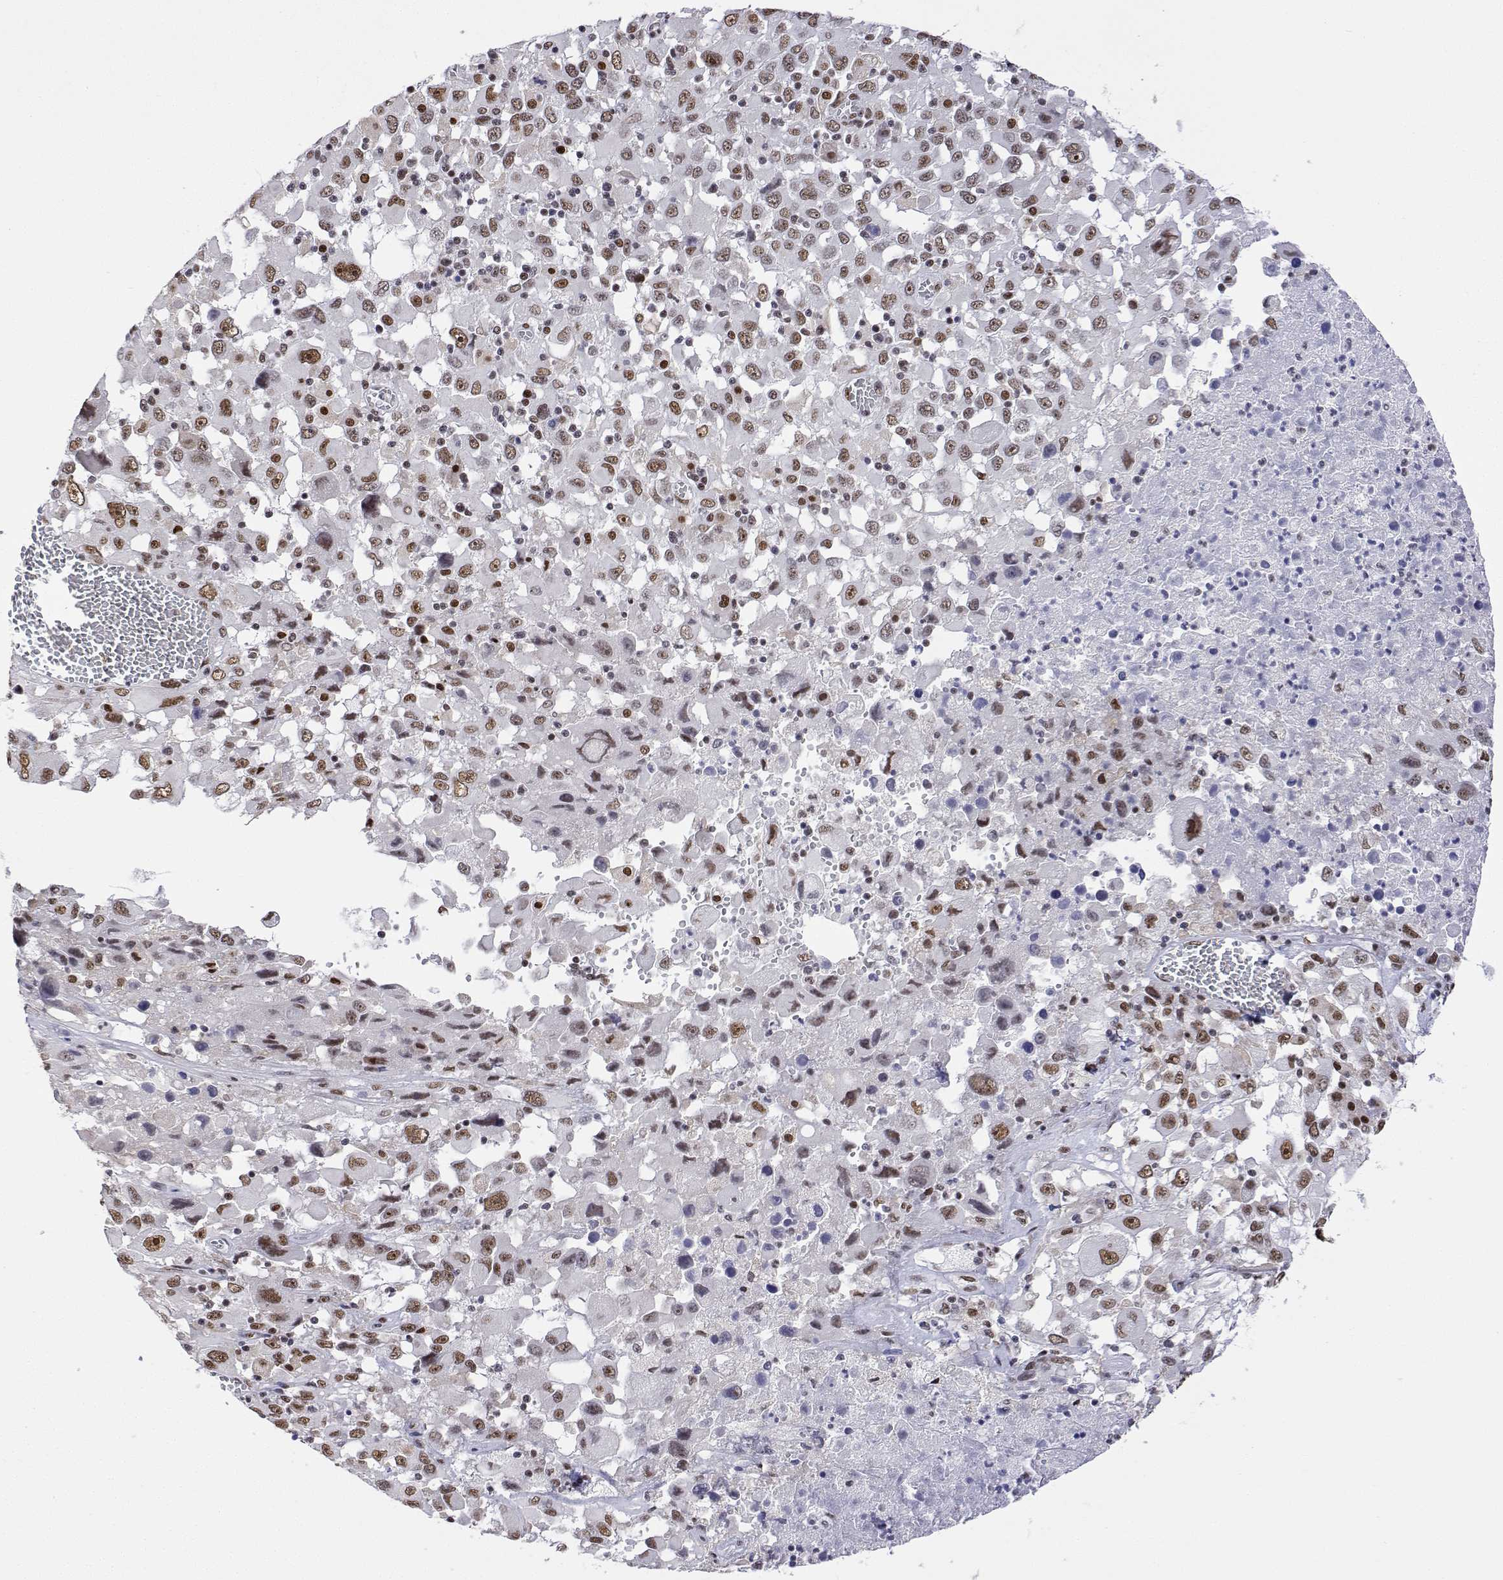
{"staining": {"intensity": "moderate", "quantity": ">75%", "location": "nuclear"}, "tissue": "melanoma", "cell_type": "Tumor cells", "image_type": "cancer", "snomed": [{"axis": "morphology", "description": "Malignant melanoma, Metastatic site"}, {"axis": "topography", "description": "Soft tissue"}], "caption": "Protein staining of melanoma tissue displays moderate nuclear positivity in about >75% of tumor cells. (brown staining indicates protein expression, while blue staining denotes nuclei).", "gene": "ADAR", "patient": {"sex": "male", "age": 50}}